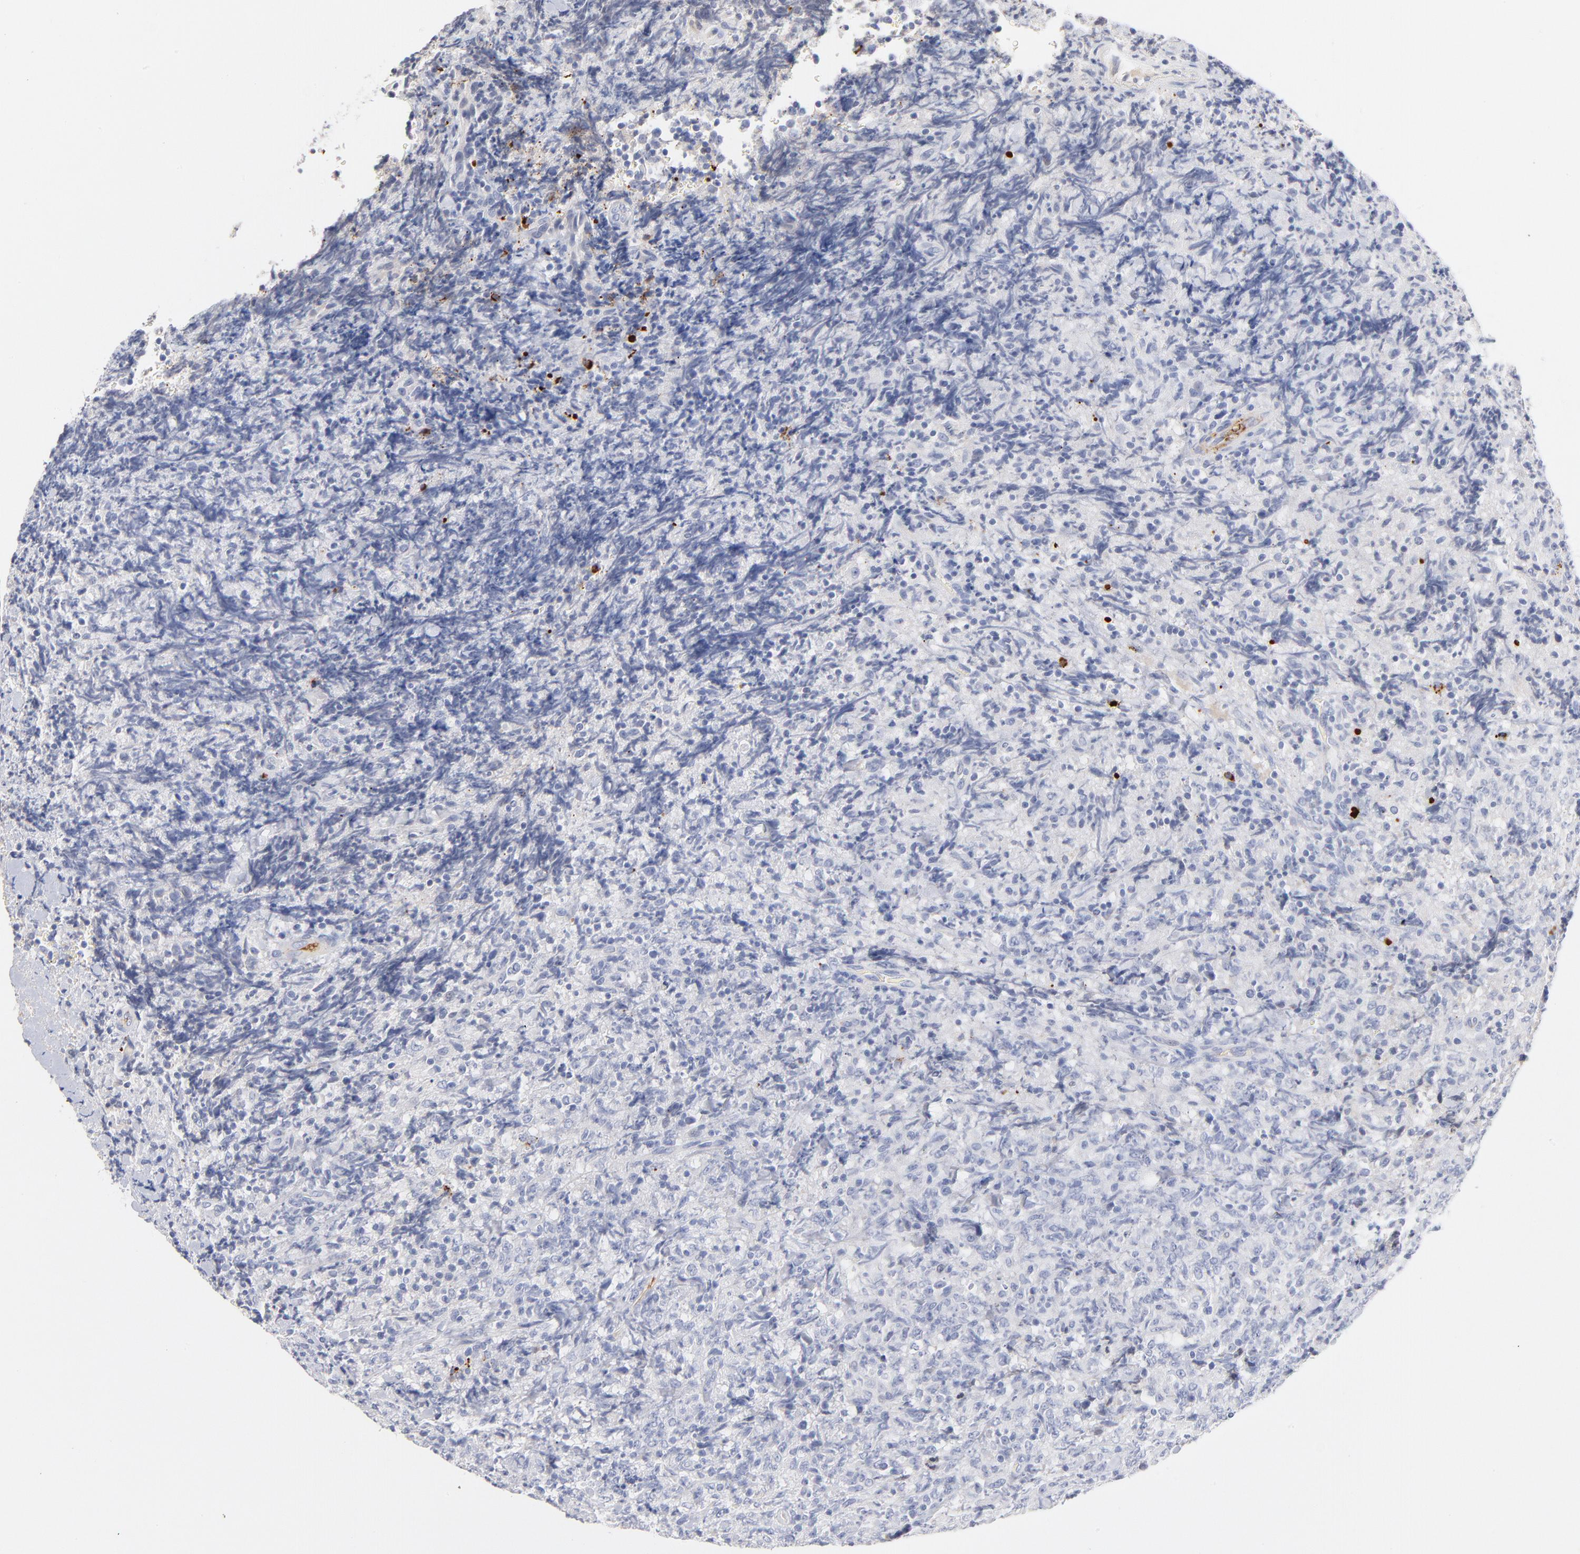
{"staining": {"intensity": "negative", "quantity": "none", "location": "none"}, "tissue": "lymphoma", "cell_type": "Tumor cells", "image_type": "cancer", "snomed": [{"axis": "morphology", "description": "Malignant lymphoma, non-Hodgkin's type, High grade"}, {"axis": "topography", "description": "Tonsil"}], "caption": "High magnification brightfield microscopy of lymphoma stained with DAB (3,3'-diaminobenzidine) (brown) and counterstained with hematoxylin (blue): tumor cells show no significant staining.", "gene": "PLAT", "patient": {"sex": "female", "age": 36}}